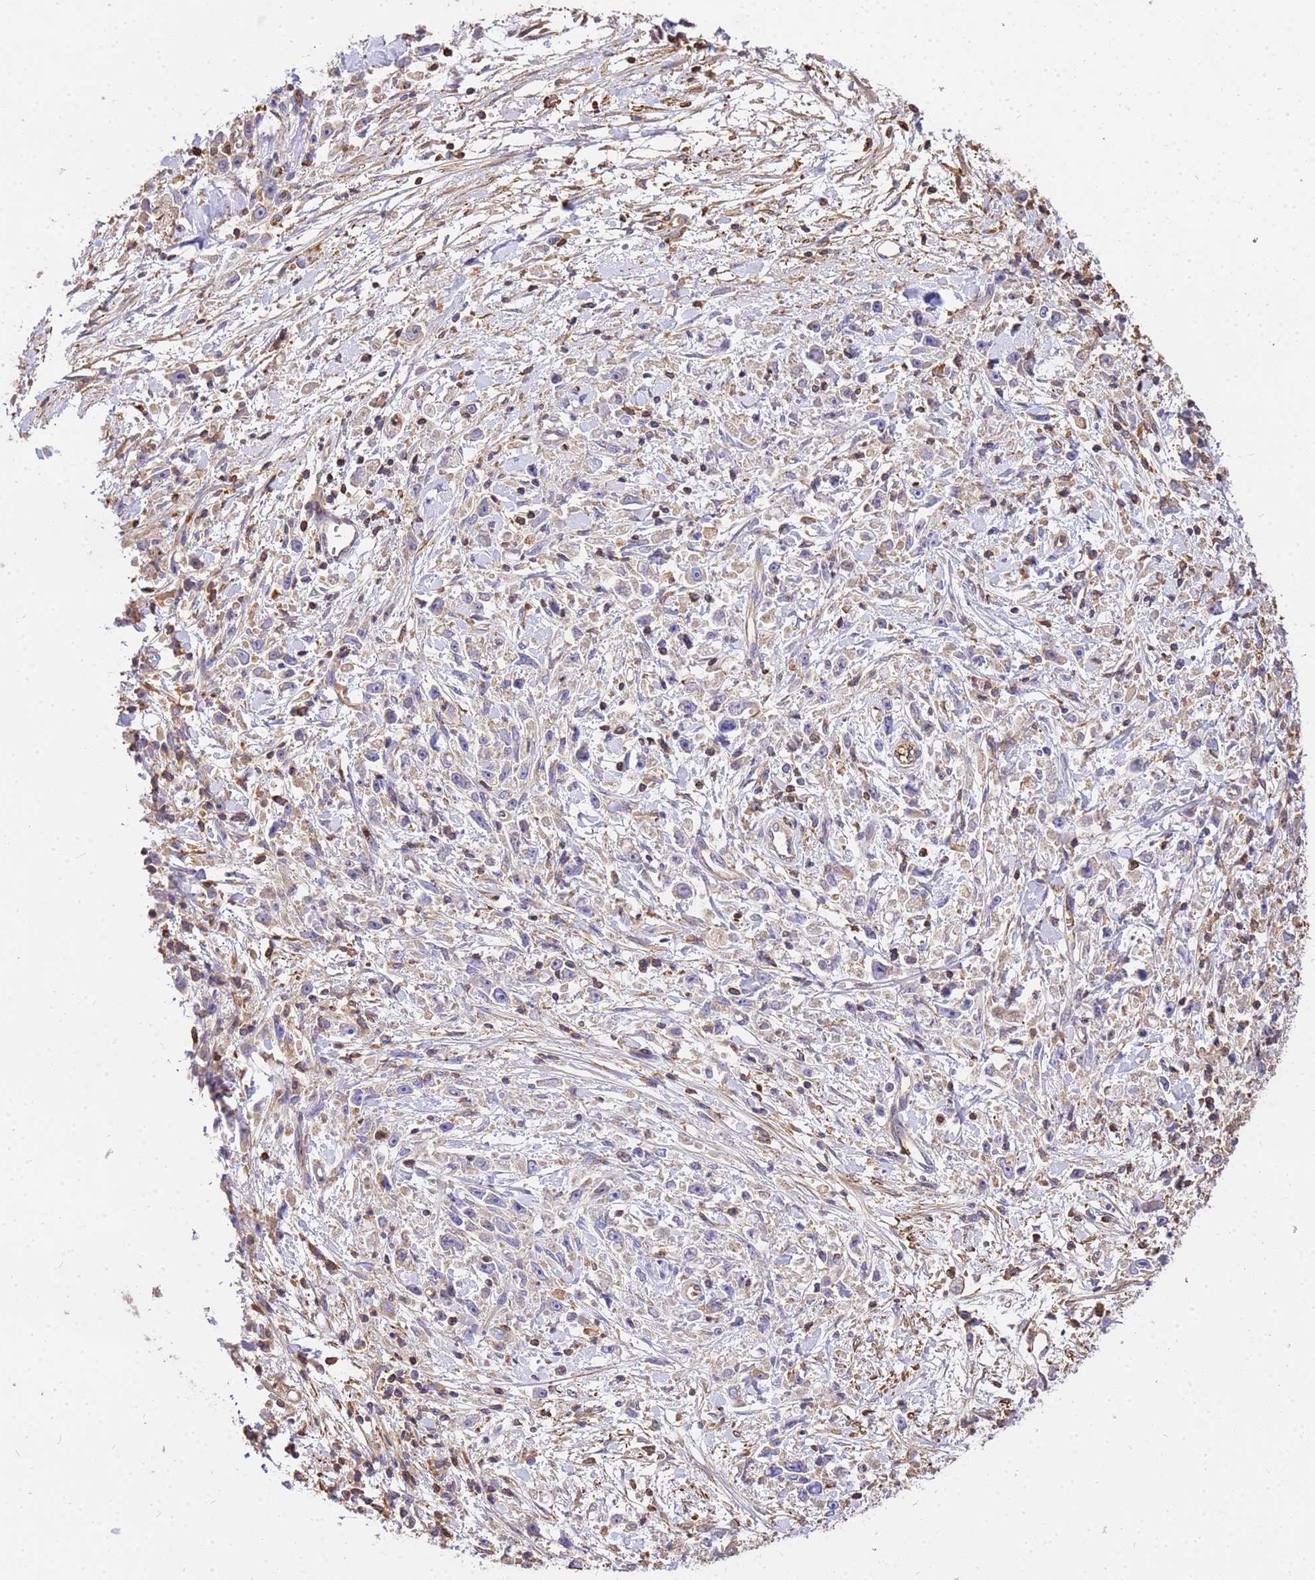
{"staining": {"intensity": "negative", "quantity": "none", "location": "none"}, "tissue": "stomach cancer", "cell_type": "Tumor cells", "image_type": "cancer", "snomed": [{"axis": "morphology", "description": "Adenocarcinoma, NOS"}, {"axis": "topography", "description": "Stomach"}], "caption": "IHC micrograph of human stomach adenocarcinoma stained for a protein (brown), which shows no staining in tumor cells.", "gene": "WDR64", "patient": {"sex": "female", "age": 59}}